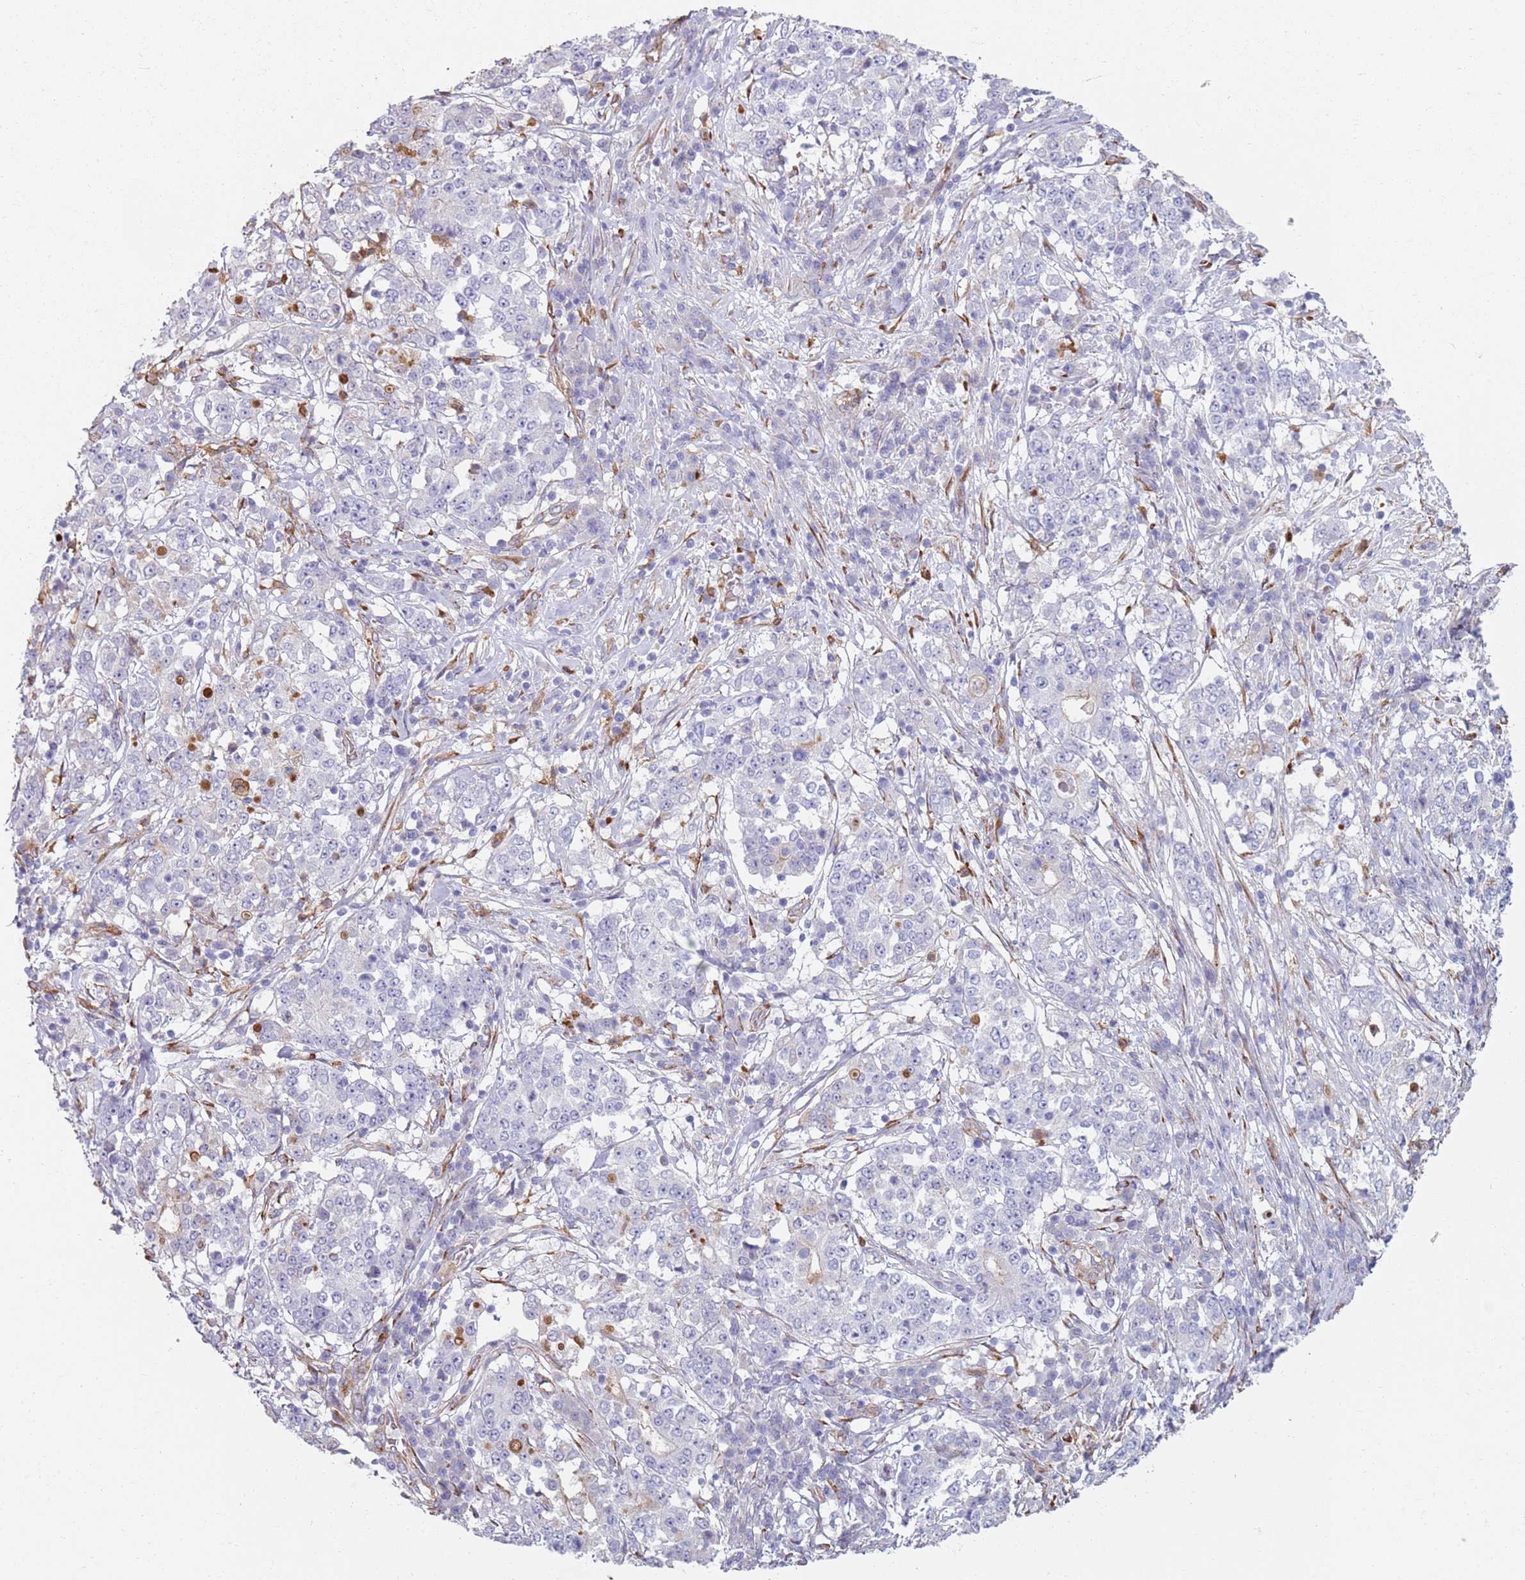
{"staining": {"intensity": "negative", "quantity": "none", "location": "none"}, "tissue": "stomach cancer", "cell_type": "Tumor cells", "image_type": "cancer", "snomed": [{"axis": "morphology", "description": "Adenocarcinoma, NOS"}, {"axis": "topography", "description": "Stomach"}], "caption": "IHC photomicrograph of neoplastic tissue: stomach cancer stained with DAB (3,3'-diaminobenzidine) shows no significant protein staining in tumor cells. (Immunohistochemistry, brightfield microscopy, high magnification).", "gene": "PHLPP2", "patient": {"sex": "male", "age": 59}}